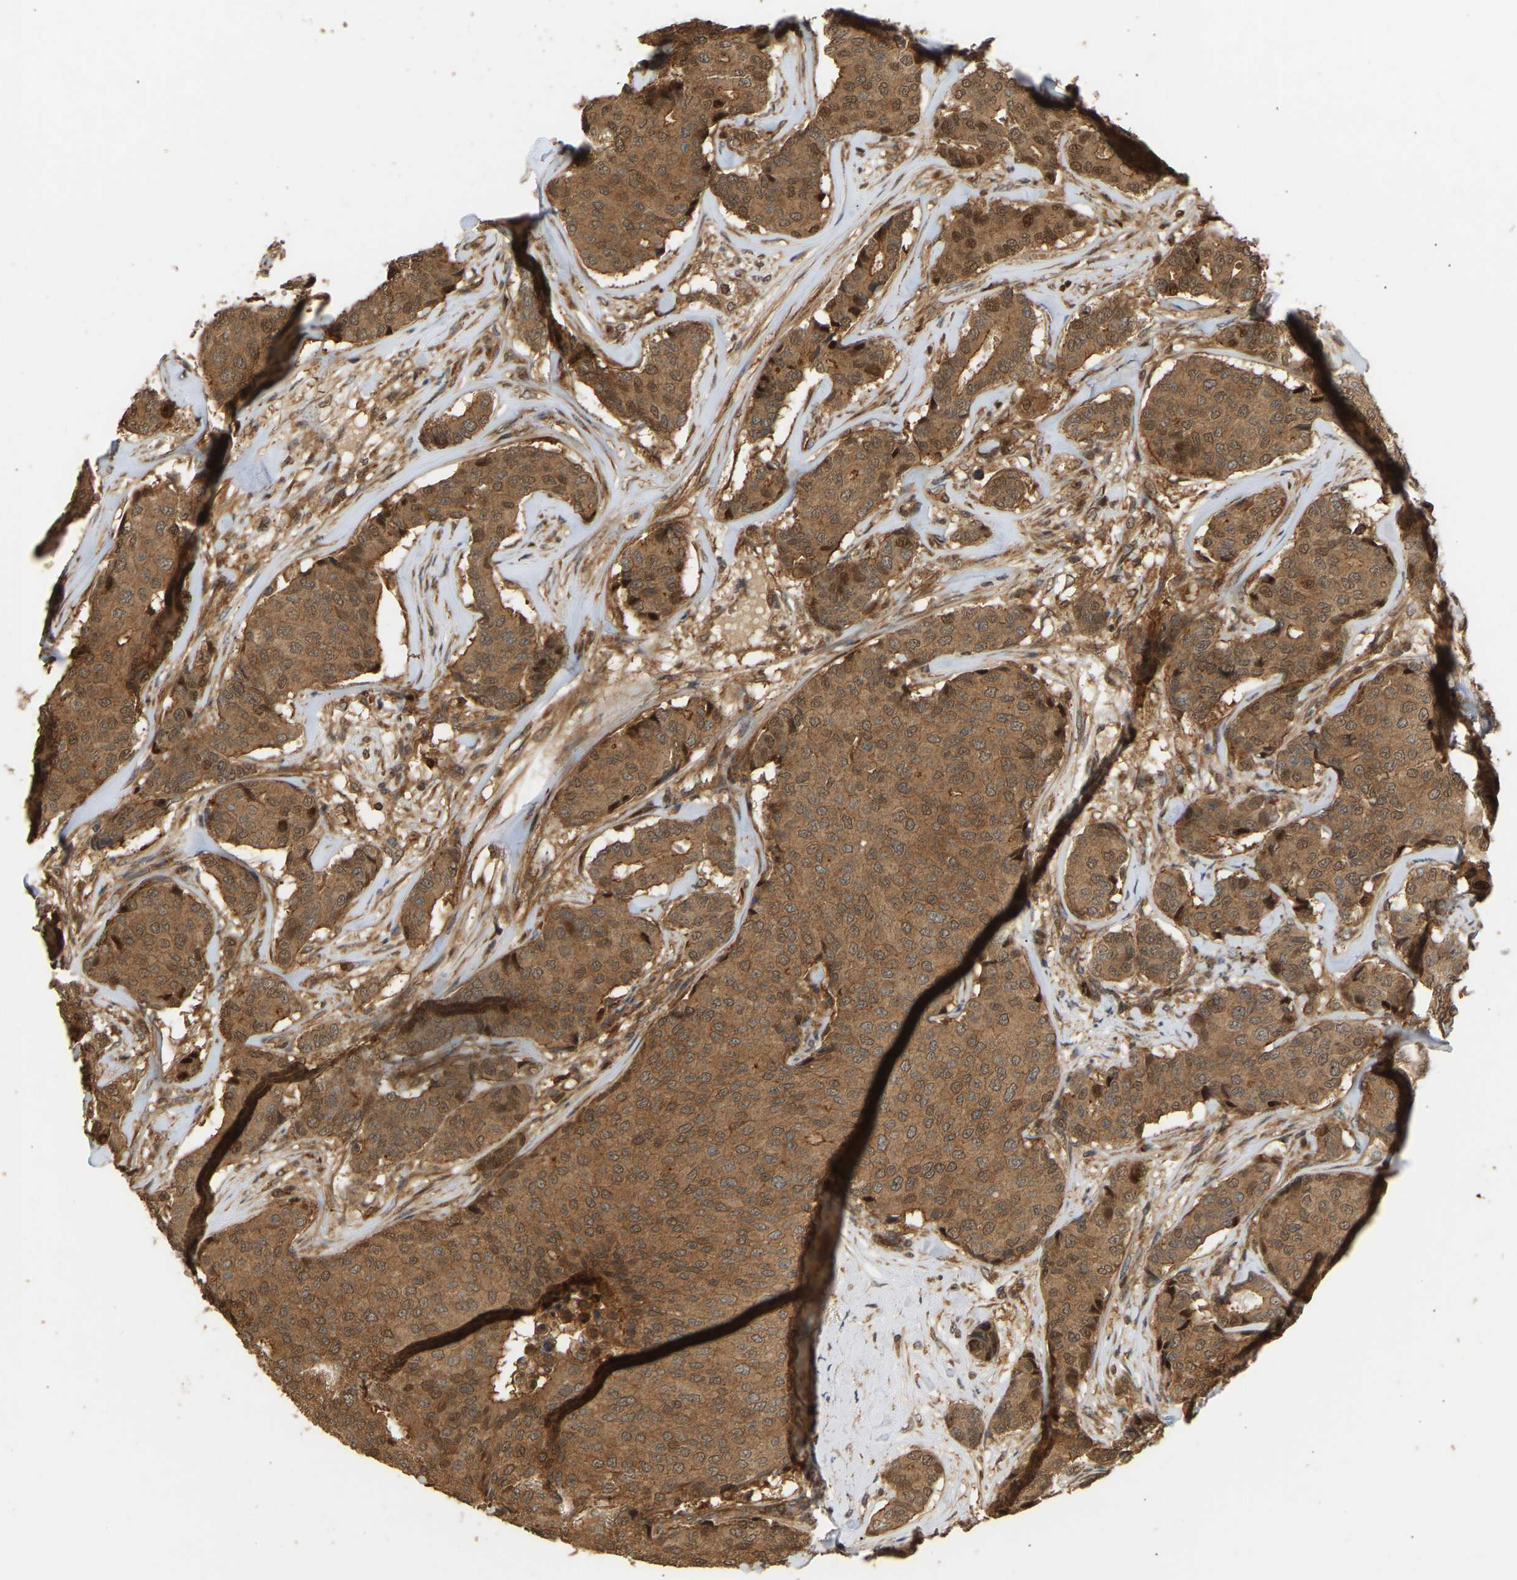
{"staining": {"intensity": "strong", "quantity": ">75%", "location": "cytoplasmic/membranous"}, "tissue": "breast cancer", "cell_type": "Tumor cells", "image_type": "cancer", "snomed": [{"axis": "morphology", "description": "Duct carcinoma"}, {"axis": "topography", "description": "Breast"}], "caption": "Human breast cancer (invasive ductal carcinoma) stained with a brown dye displays strong cytoplasmic/membranous positive positivity in approximately >75% of tumor cells.", "gene": "GOPC", "patient": {"sex": "female", "age": 75}}